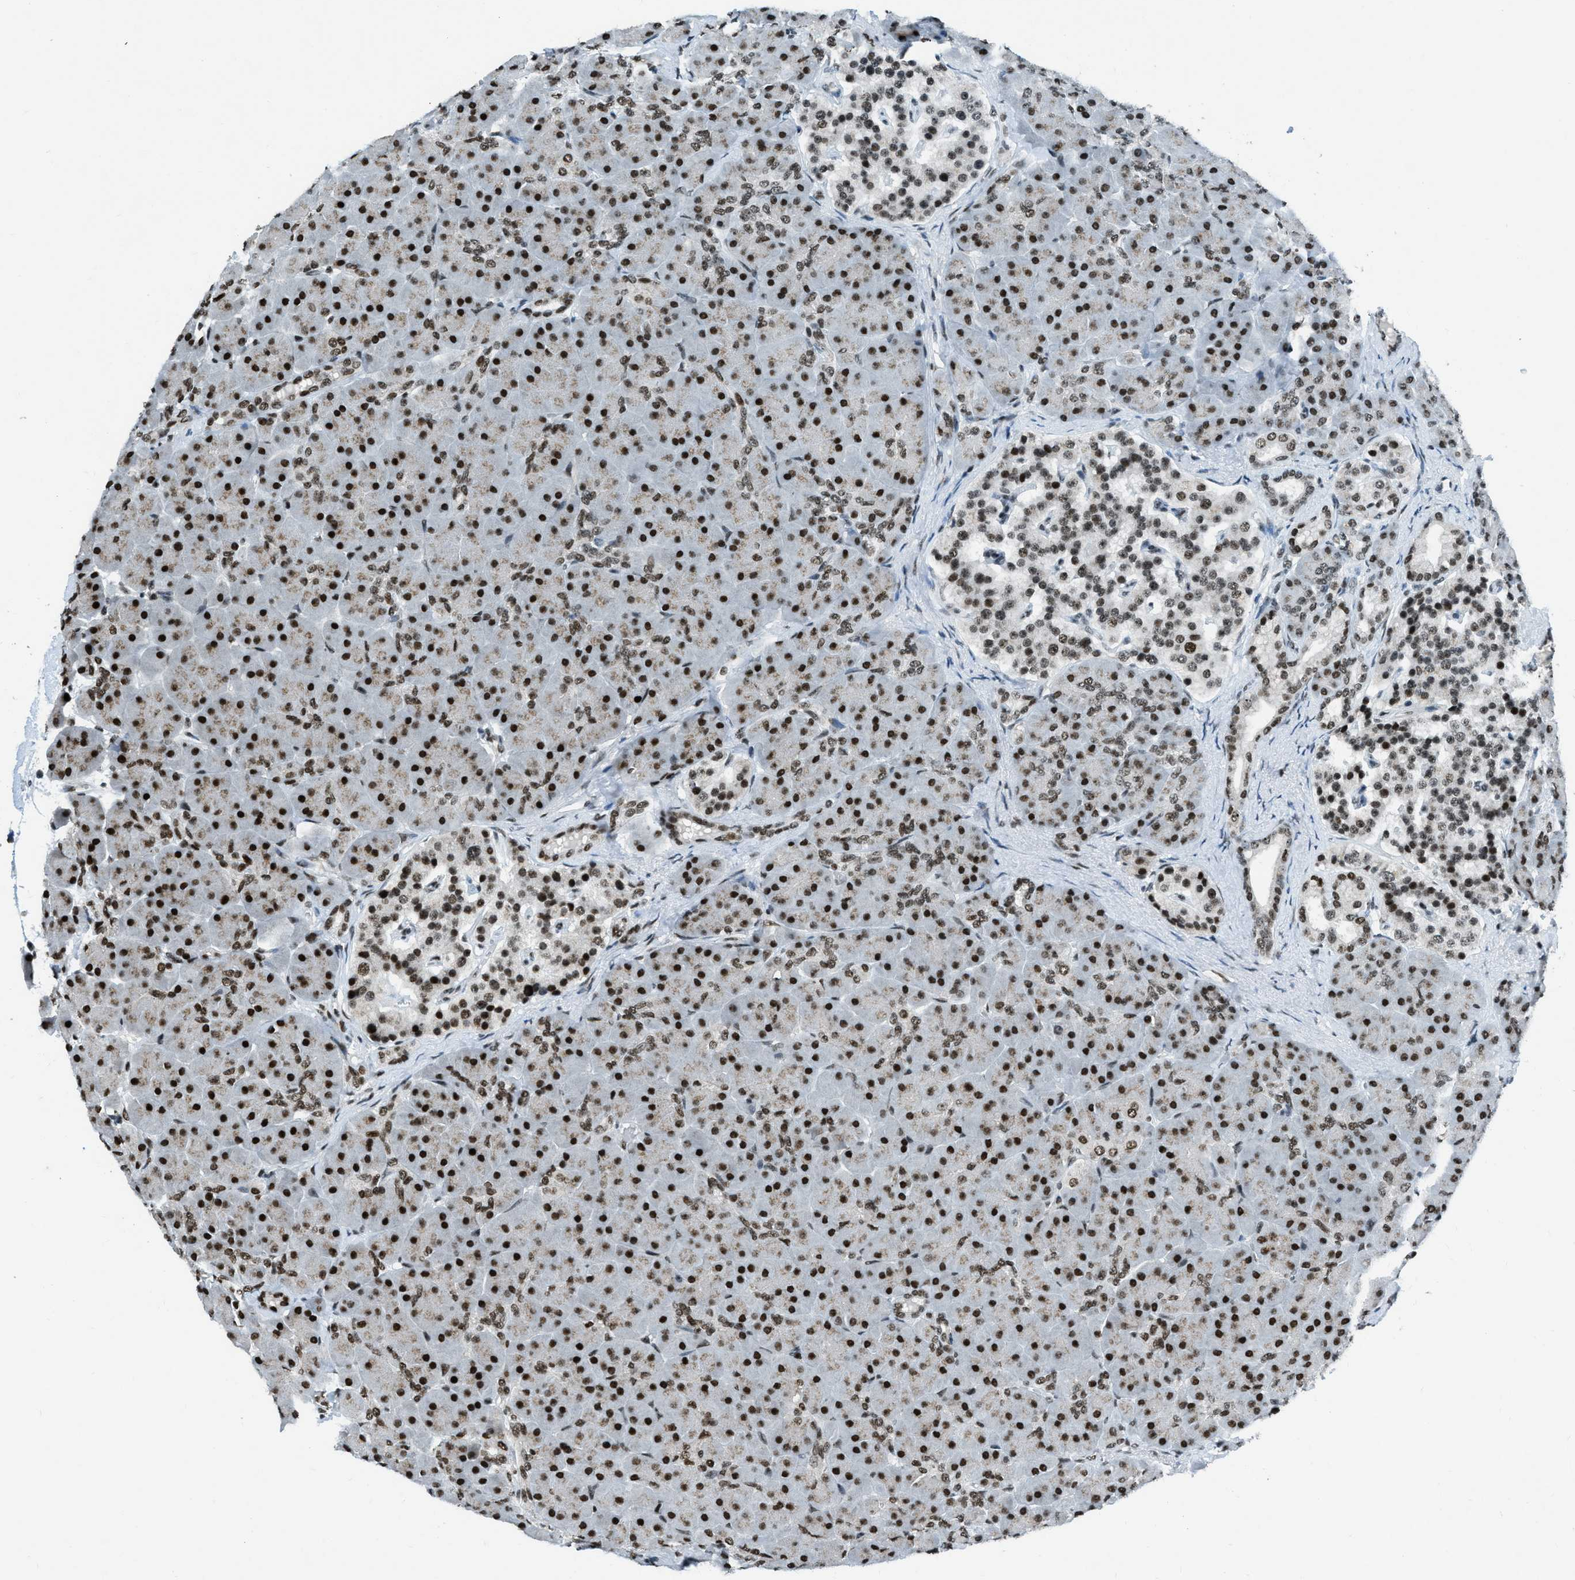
{"staining": {"intensity": "strong", "quantity": ">75%", "location": "nuclear"}, "tissue": "pancreas", "cell_type": "Exocrine glandular cells", "image_type": "normal", "snomed": [{"axis": "morphology", "description": "Normal tissue, NOS"}, {"axis": "topography", "description": "Pancreas"}], "caption": "Protein staining shows strong nuclear positivity in approximately >75% of exocrine glandular cells in unremarkable pancreas.", "gene": "RAD51B", "patient": {"sex": "male", "age": 66}}